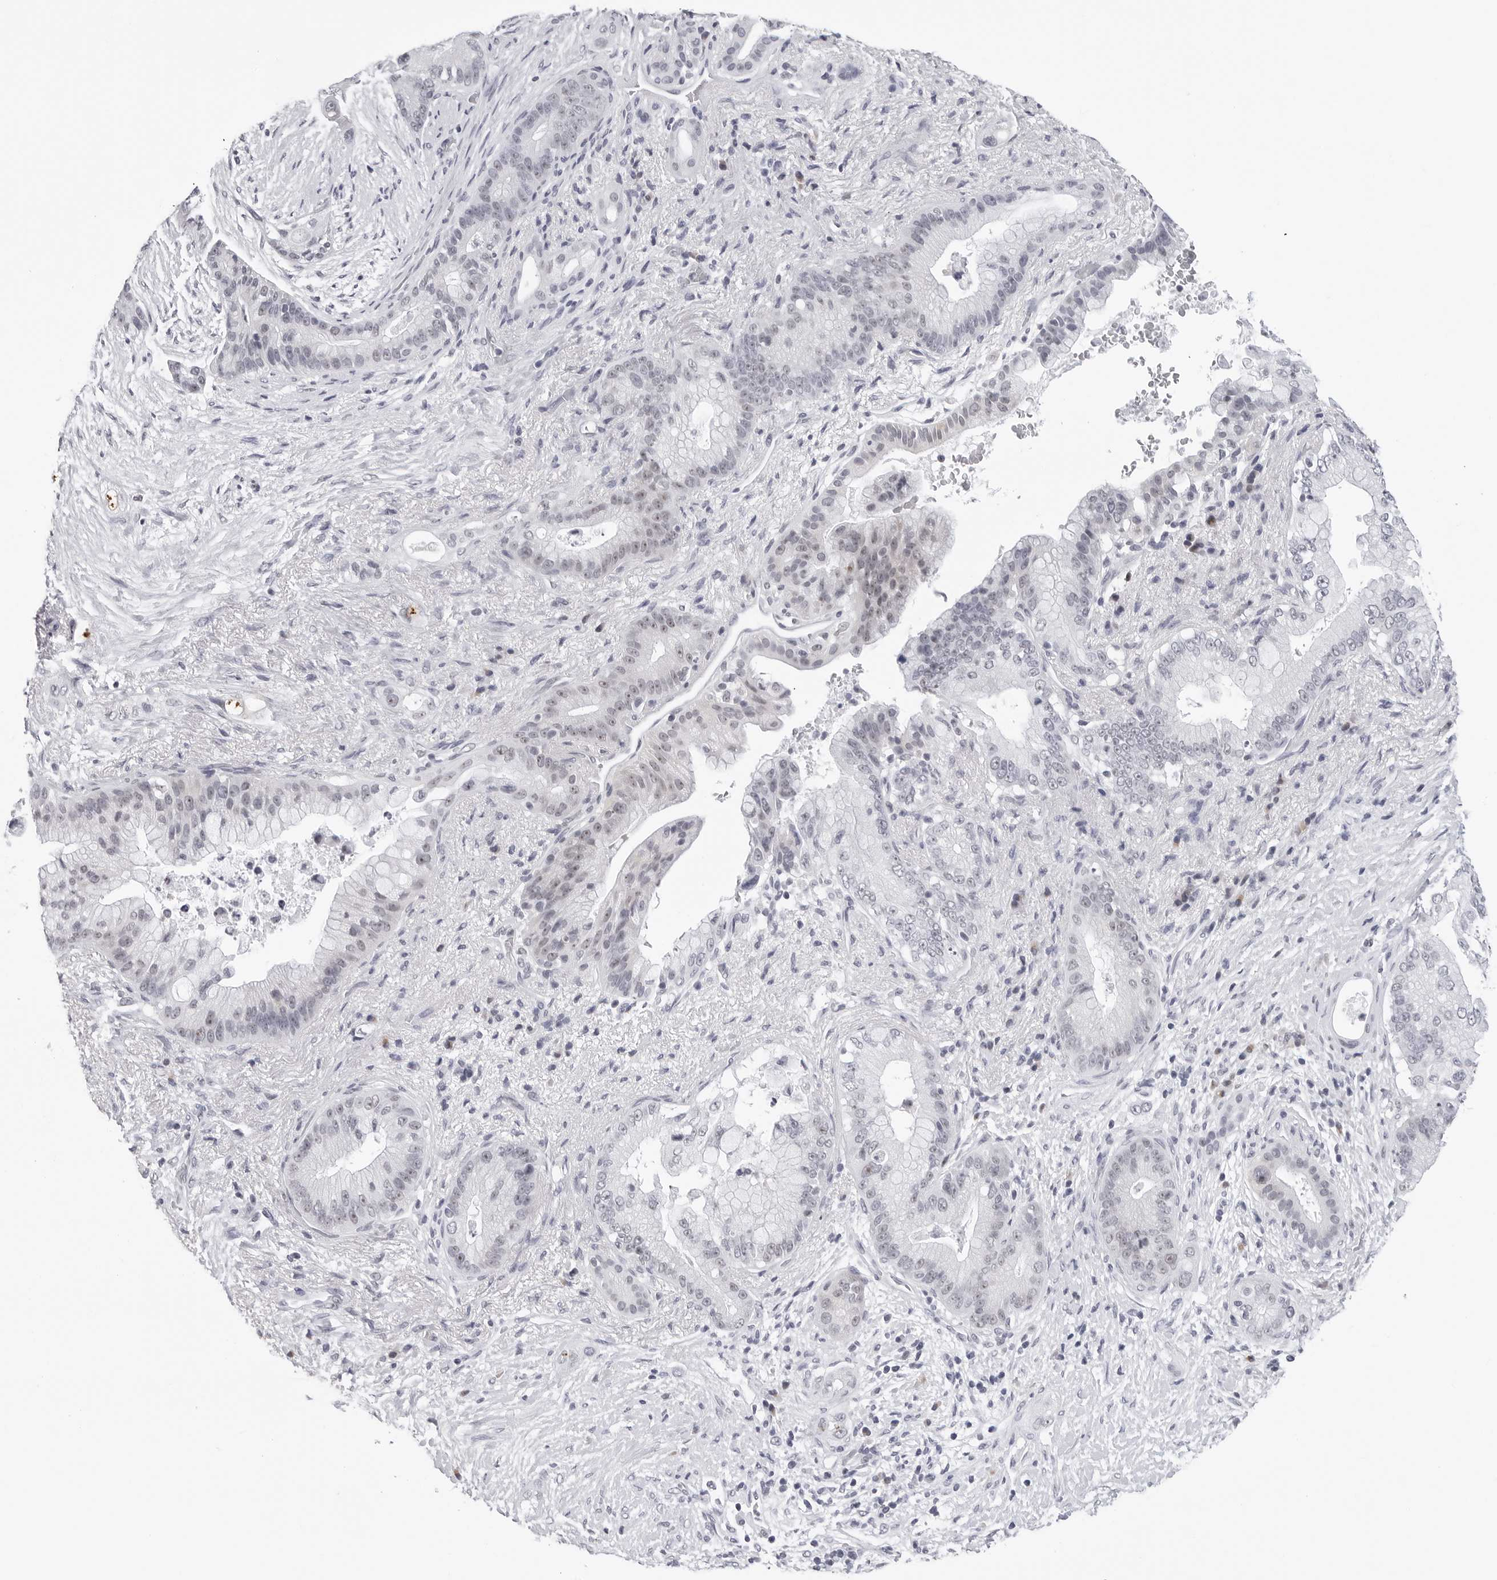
{"staining": {"intensity": "weak", "quantity": "<25%", "location": "nuclear"}, "tissue": "pancreatic cancer", "cell_type": "Tumor cells", "image_type": "cancer", "snomed": [{"axis": "morphology", "description": "Adenocarcinoma, NOS"}, {"axis": "topography", "description": "Pancreas"}], "caption": "Pancreatic cancer stained for a protein using immunohistochemistry (IHC) shows no staining tumor cells.", "gene": "GNL2", "patient": {"sex": "male", "age": 53}}